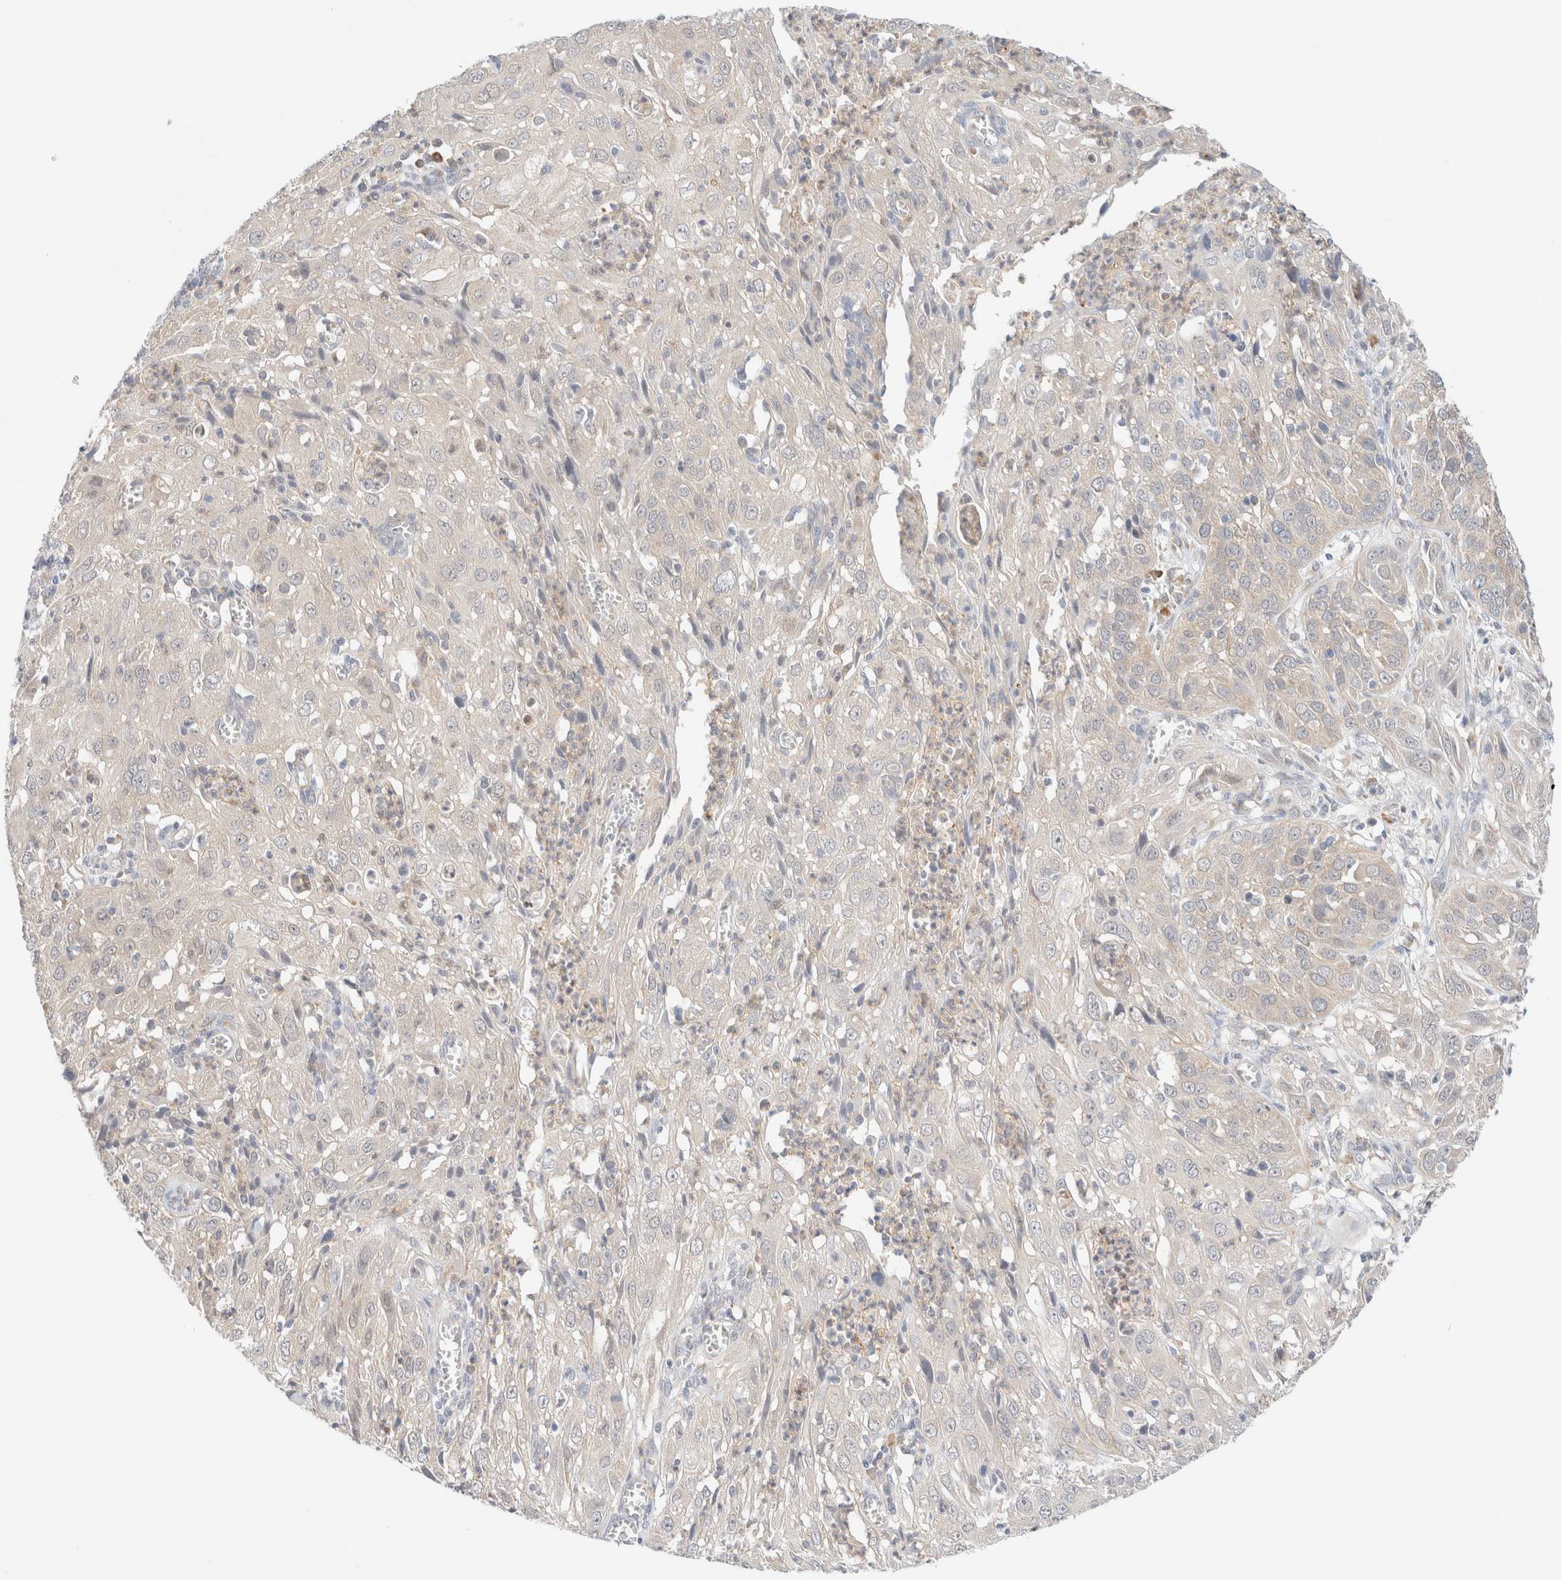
{"staining": {"intensity": "negative", "quantity": "none", "location": "none"}, "tissue": "cervical cancer", "cell_type": "Tumor cells", "image_type": "cancer", "snomed": [{"axis": "morphology", "description": "Squamous cell carcinoma, NOS"}, {"axis": "topography", "description": "Cervix"}], "caption": "Immunohistochemical staining of squamous cell carcinoma (cervical) shows no significant positivity in tumor cells.", "gene": "UNC13B", "patient": {"sex": "female", "age": 32}}